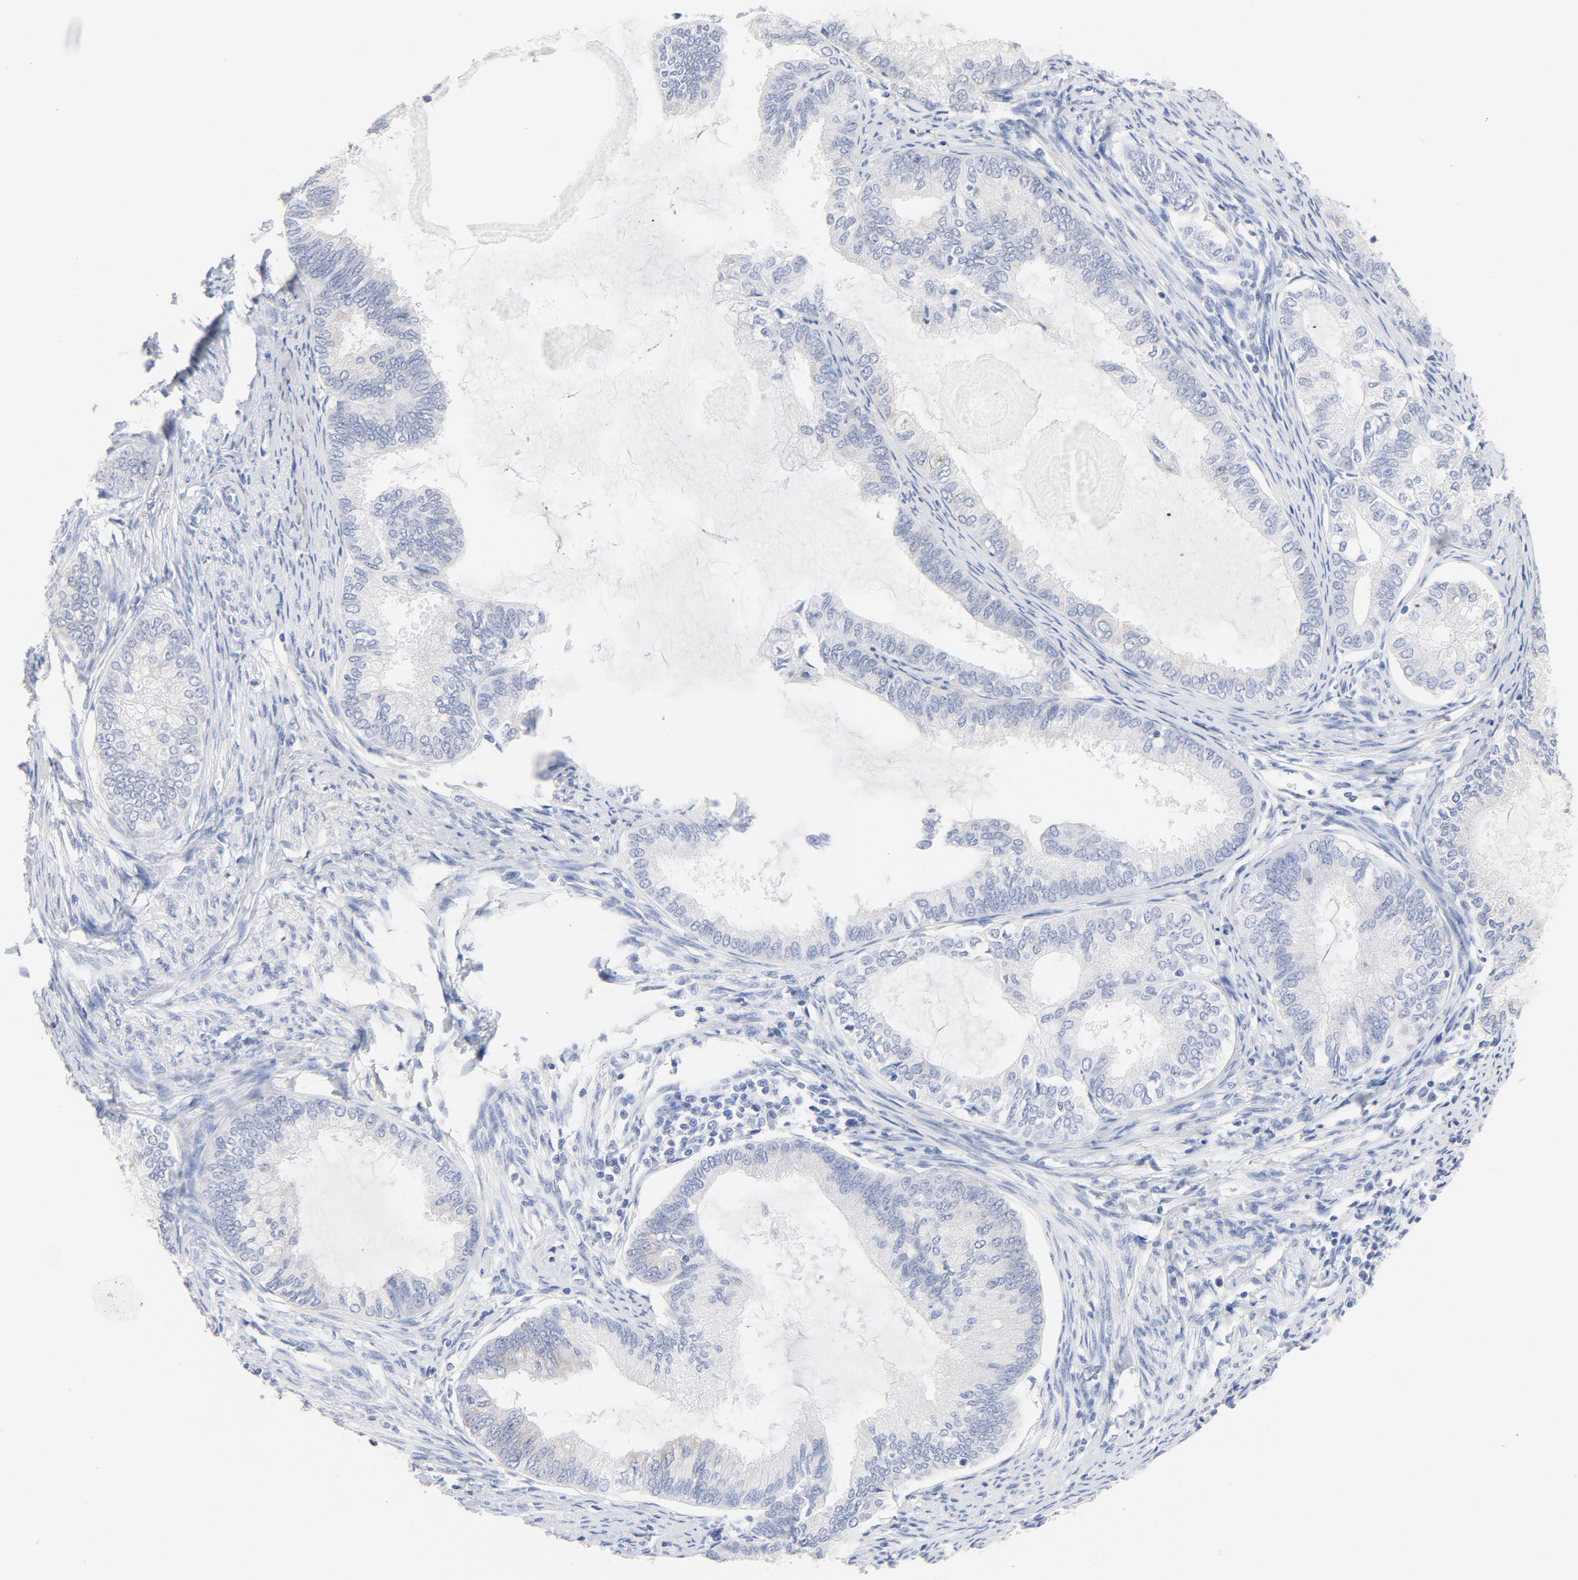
{"staining": {"intensity": "negative", "quantity": "none", "location": "none"}, "tissue": "endometrial cancer", "cell_type": "Tumor cells", "image_type": "cancer", "snomed": [{"axis": "morphology", "description": "Adenocarcinoma, NOS"}, {"axis": "topography", "description": "Endometrium"}], "caption": "Immunohistochemical staining of human endometrial adenocarcinoma reveals no significant staining in tumor cells. The staining was performed using DAB to visualize the protein expression in brown, while the nuclei were stained in blue with hematoxylin (Magnification: 20x).", "gene": "FGFR3", "patient": {"sex": "female", "age": 86}}